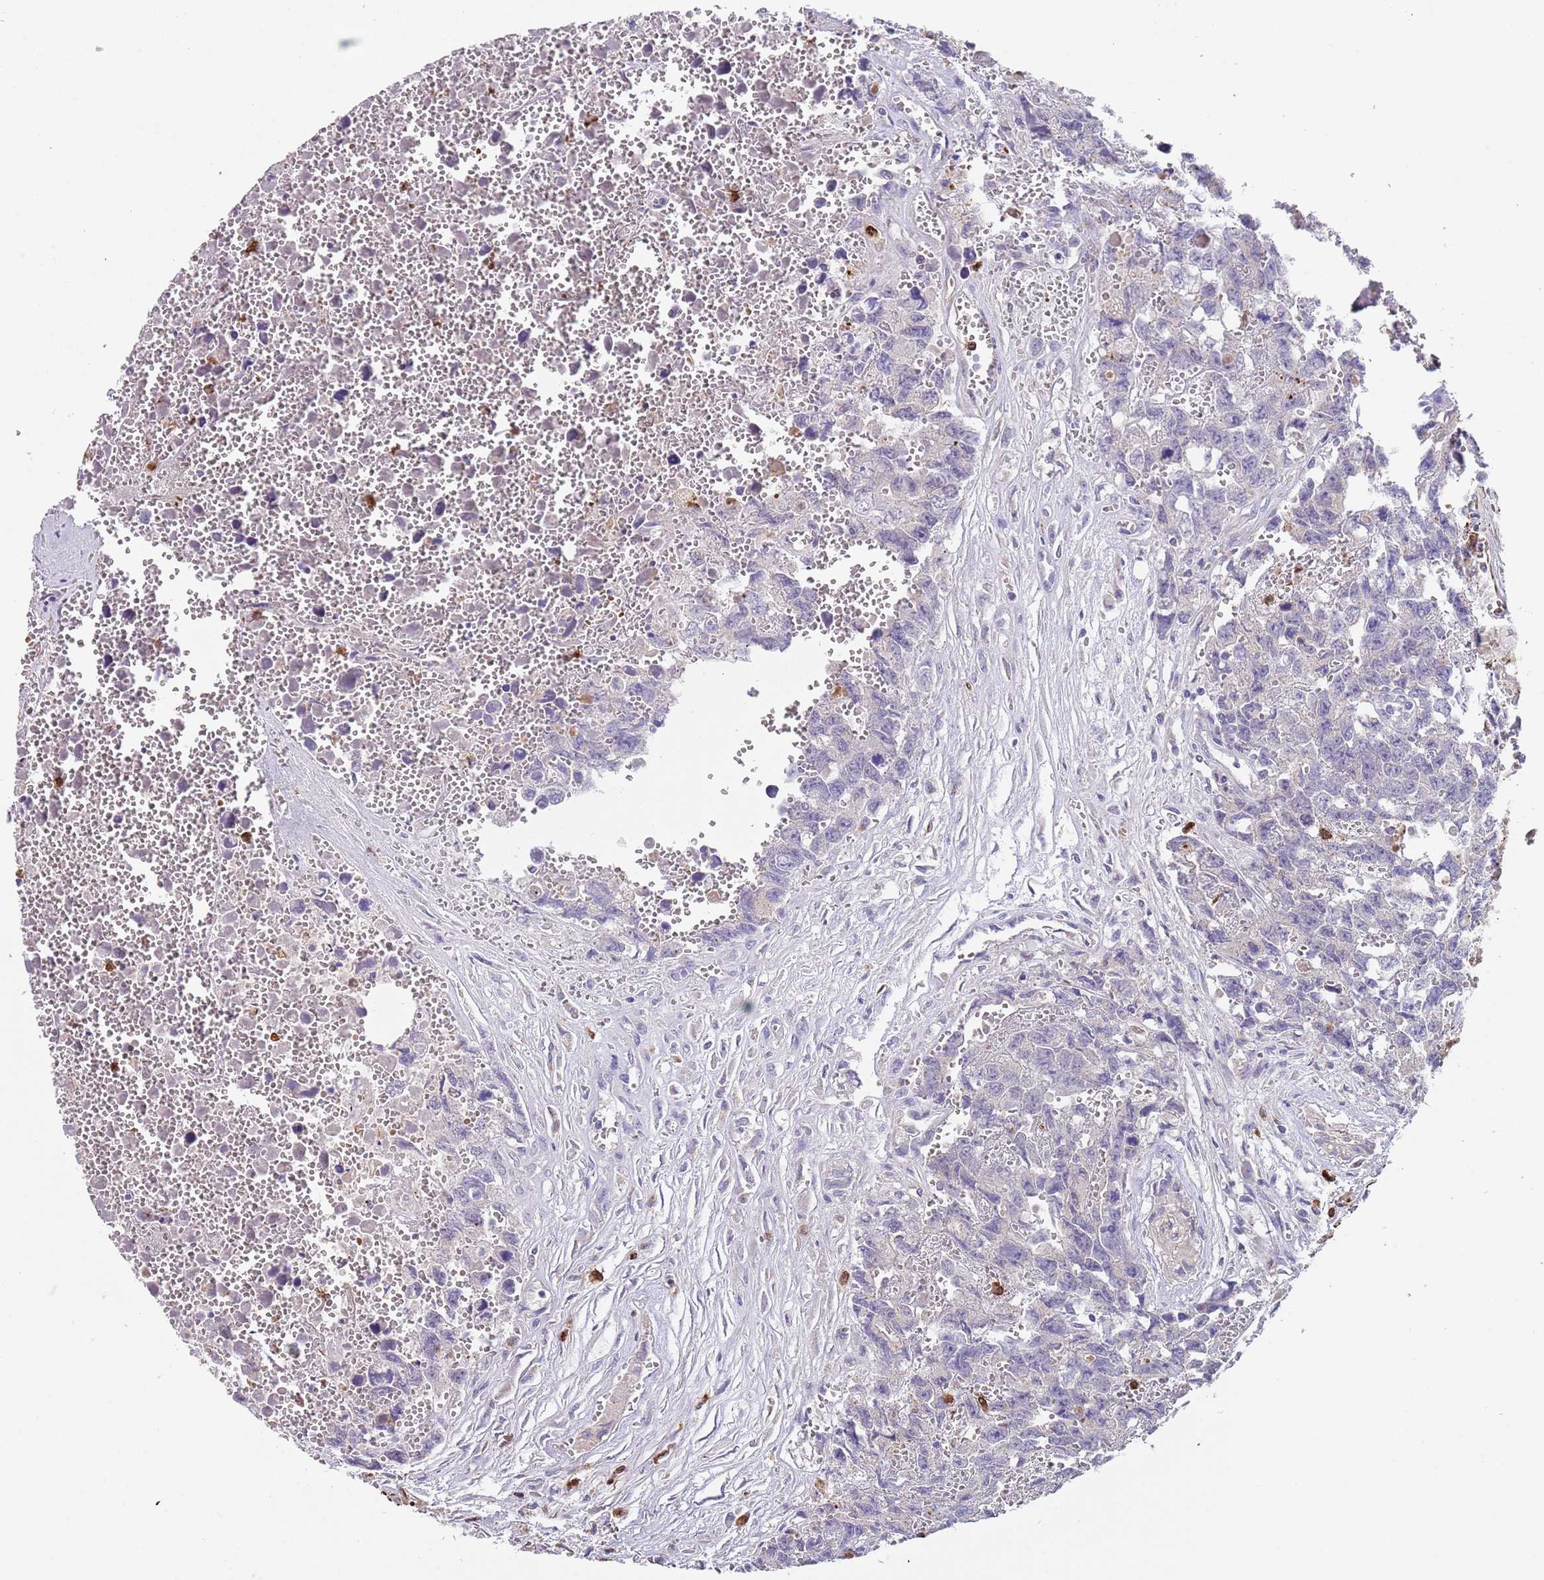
{"staining": {"intensity": "negative", "quantity": "none", "location": "none"}, "tissue": "testis cancer", "cell_type": "Tumor cells", "image_type": "cancer", "snomed": [{"axis": "morphology", "description": "Carcinoma, Embryonal, NOS"}, {"axis": "topography", "description": "Testis"}], "caption": "This is a photomicrograph of IHC staining of testis cancer (embryonal carcinoma), which shows no expression in tumor cells. (DAB immunohistochemistry (IHC), high magnification).", "gene": "TMEM251", "patient": {"sex": "male", "age": 31}}